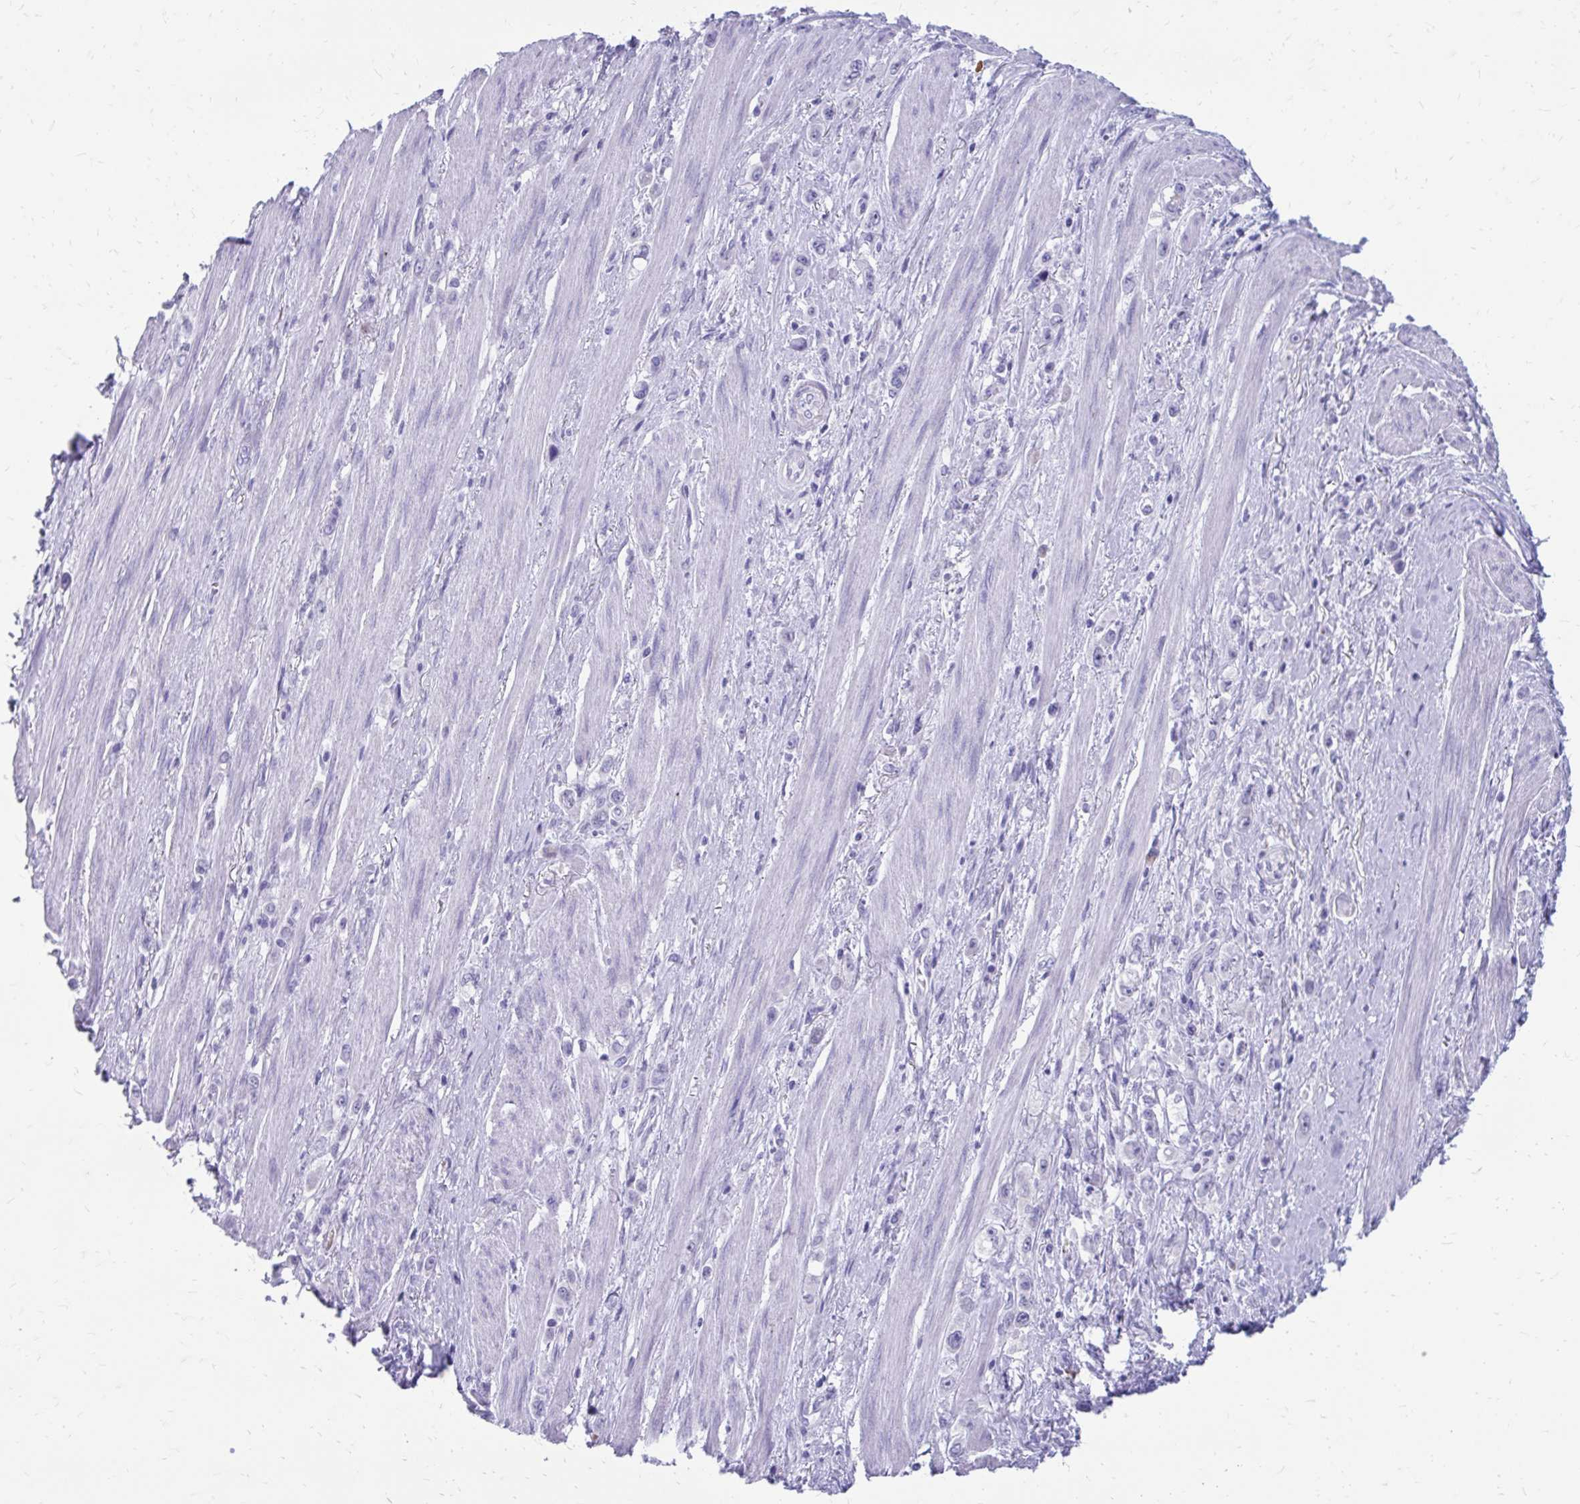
{"staining": {"intensity": "negative", "quantity": "none", "location": "none"}, "tissue": "stomach cancer", "cell_type": "Tumor cells", "image_type": "cancer", "snomed": [{"axis": "morphology", "description": "Adenocarcinoma, NOS"}, {"axis": "topography", "description": "Stomach, upper"}], "caption": "This histopathology image is of adenocarcinoma (stomach) stained with immunohistochemistry to label a protein in brown with the nuclei are counter-stained blue. There is no expression in tumor cells.", "gene": "SATL1", "patient": {"sex": "male", "age": 75}}